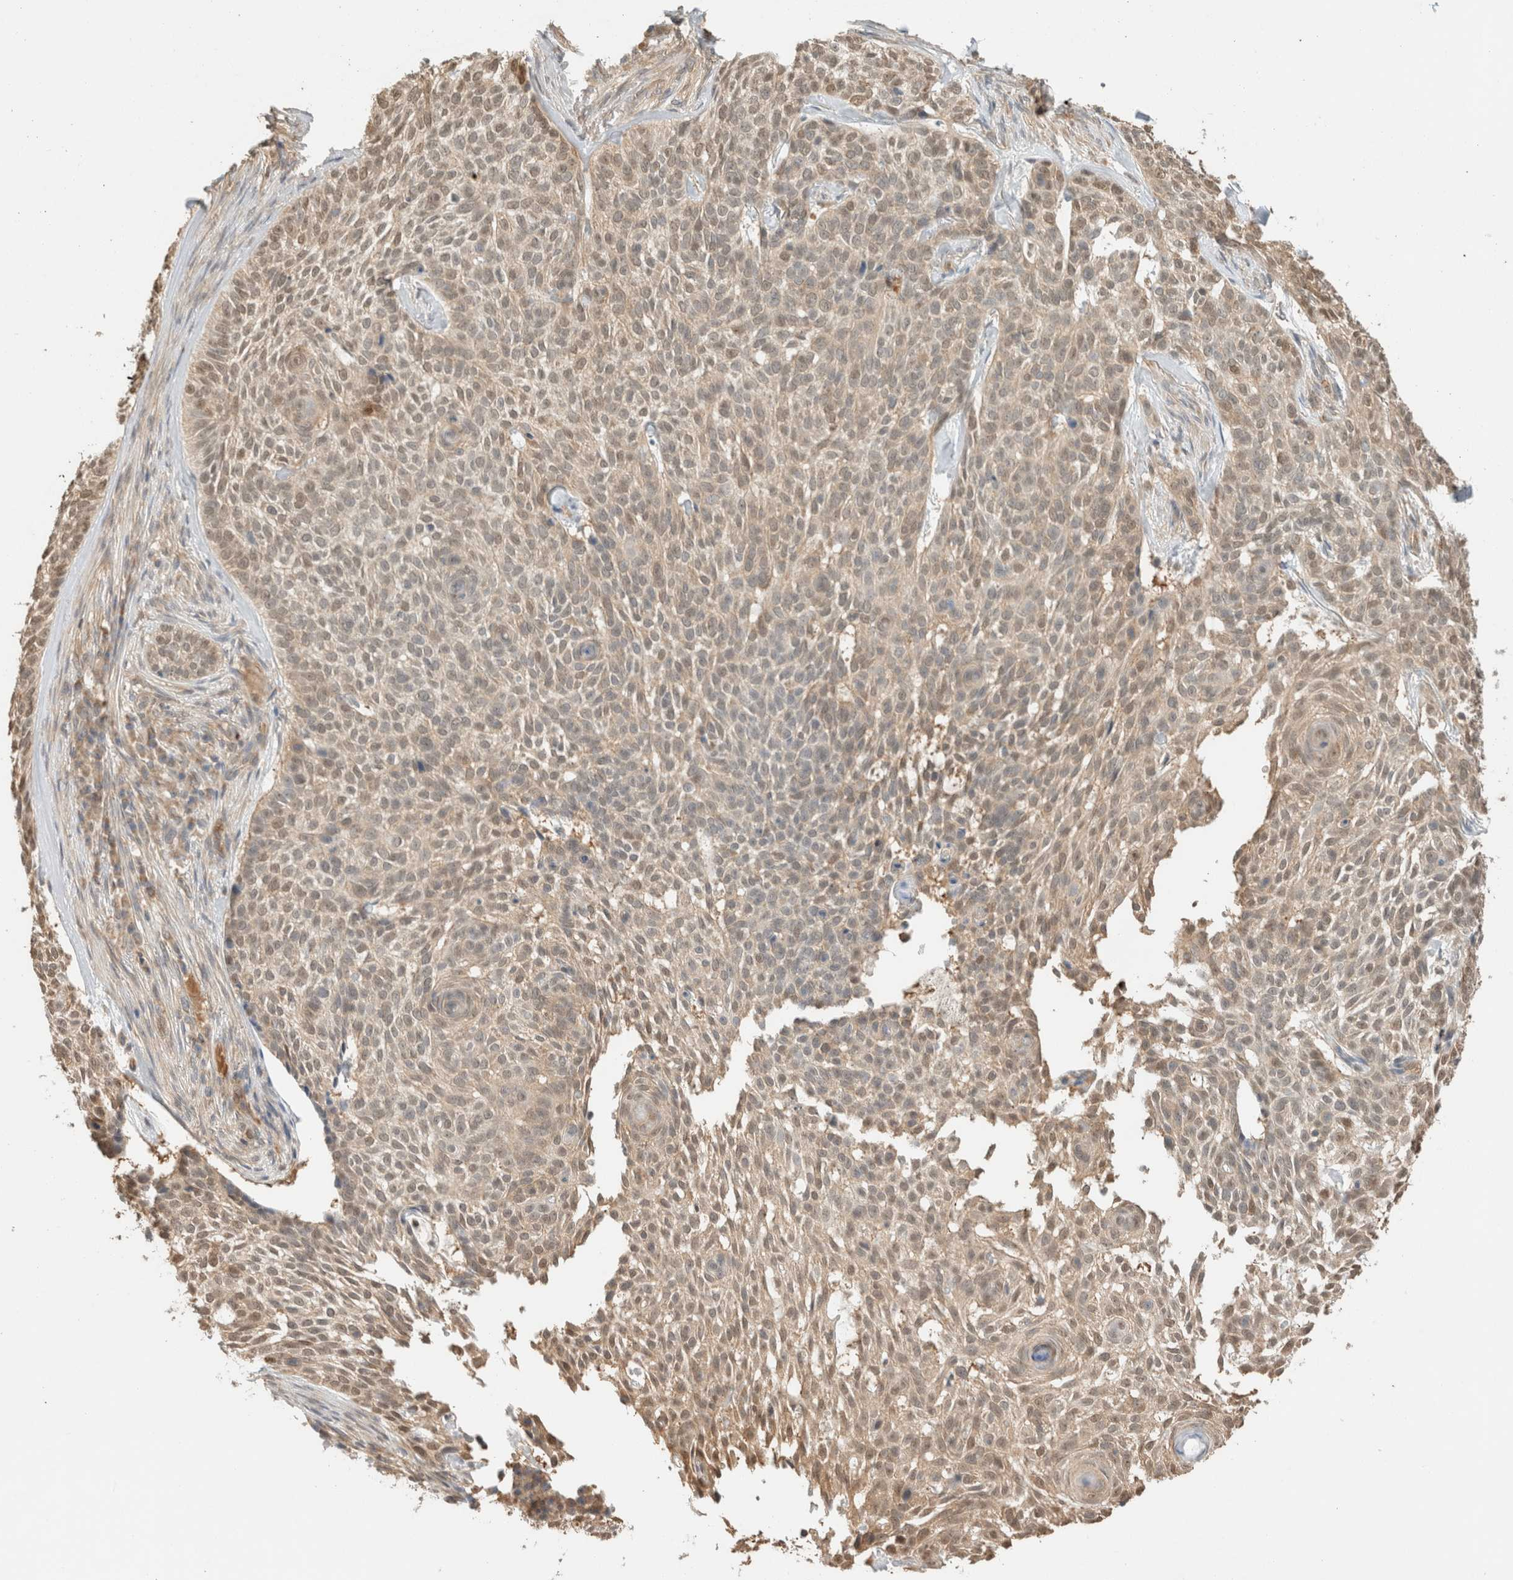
{"staining": {"intensity": "weak", "quantity": ">75%", "location": "nuclear"}, "tissue": "skin cancer", "cell_type": "Tumor cells", "image_type": "cancer", "snomed": [{"axis": "morphology", "description": "Basal cell carcinoma"}, {"axis": "topography", "description": "Skin"}], "caption": "This is a histology image of immunohistochemistry staining of basal cell carcinoma (skin), which shows weak staining in the nuclear of tumor cells.", "gene": "CA13", "patient": {"sex": "female", "age": 64}}